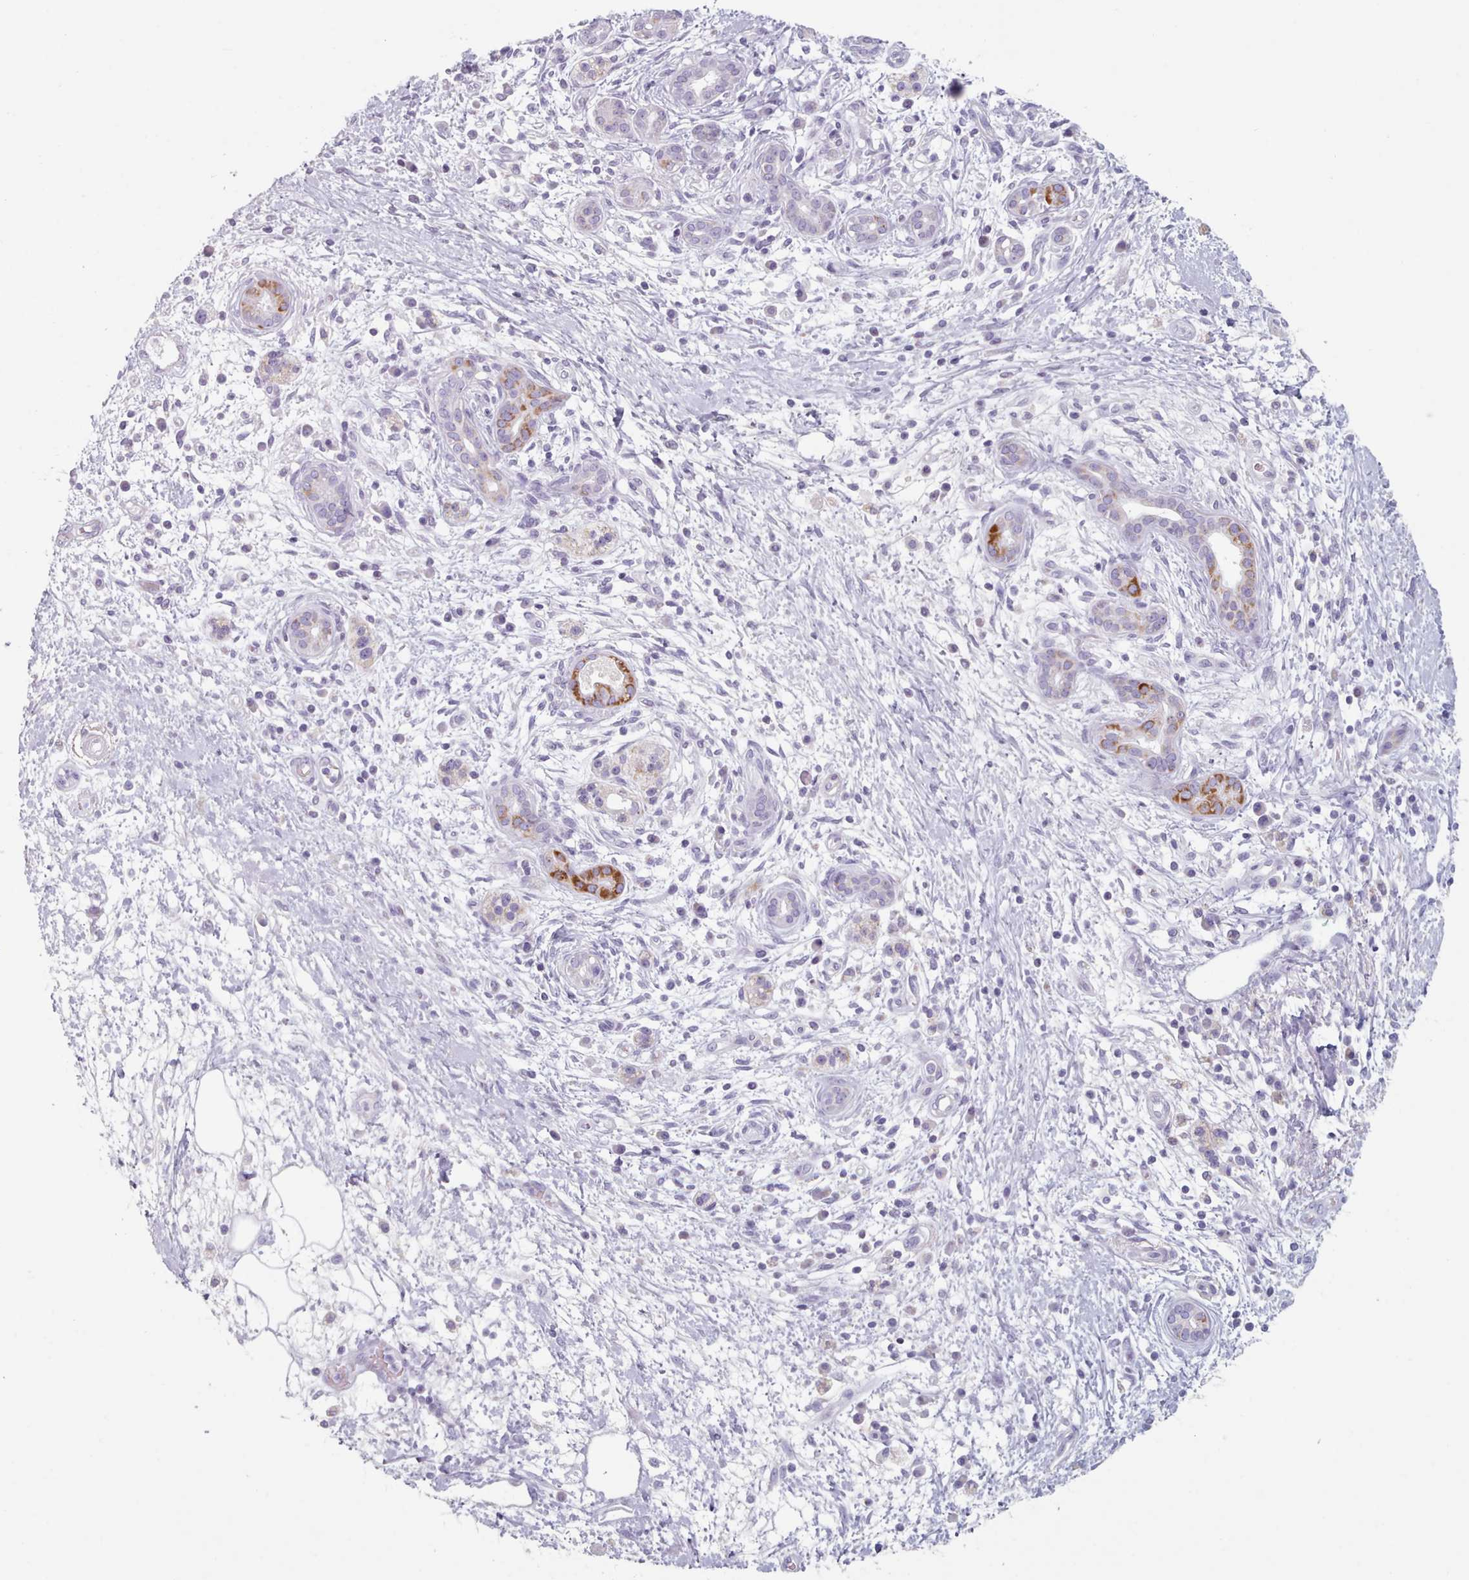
{"staining": {"intensity": "strong", "quantity": "<25%", "location": "cytoplasmic/membranous"}, "tissue": "pancreatic cancer", "cell_type": "Tumor cells", "image_type": "cancer", "snomed": [{"axis": "morphology", "description": "Adenocarcinoma, NOS"}, {"axis": "topography", "description": "Pancreas"}], "caption": "Immunohistochemistry (IHC) (DAB) staining of pancreatic cancer shows strong cytoplasmic/membranous protein expression in approximately <25% of tumor cells.", "gene": "FAM170B", "patient": {"sex": "male", "age": 78}}